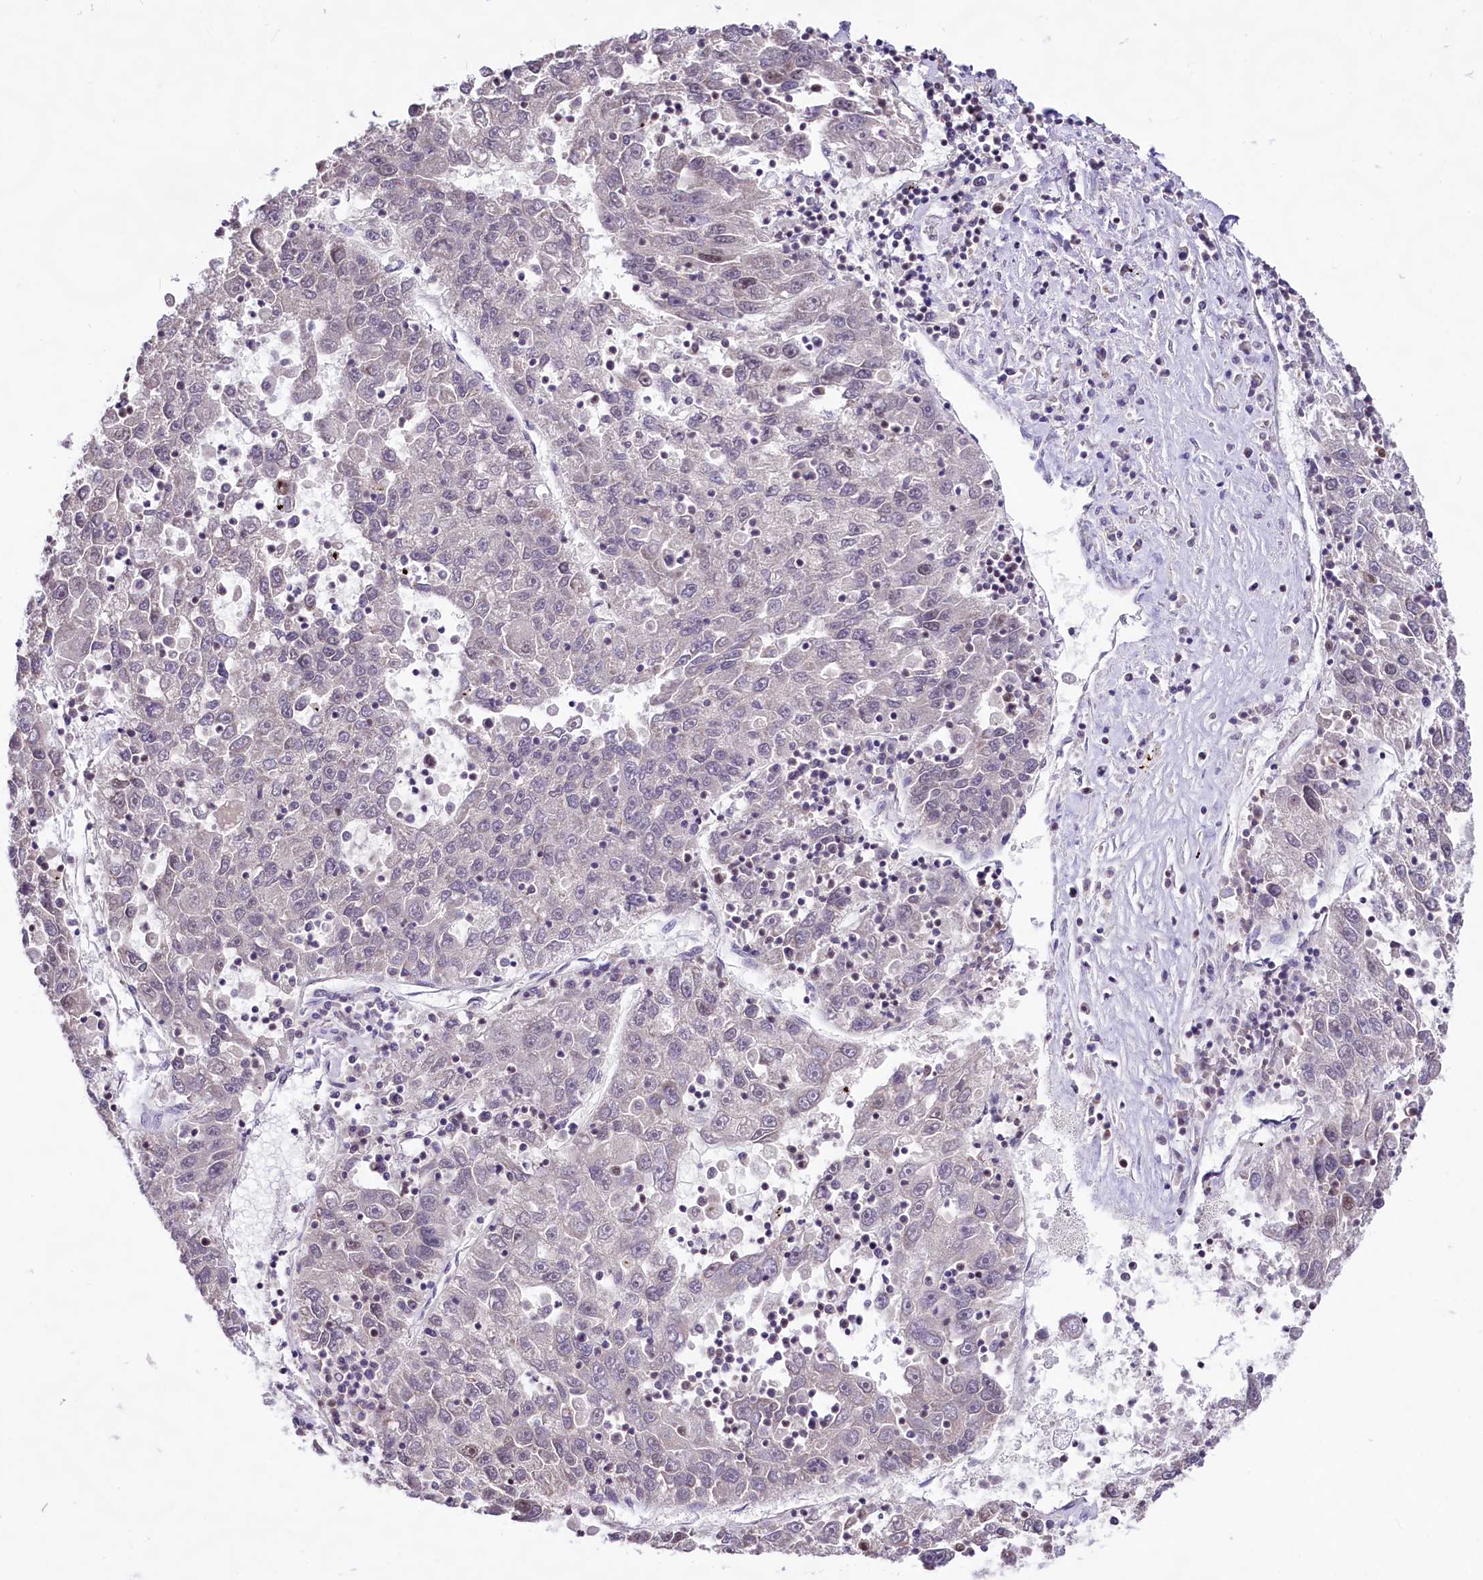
{"staining": {"intensity": "weak", "quantity": "<25%", "location": "nuclear"}, "tissue": "liver cancer", "cell_type": "Tumor cells", "image_type": "cancer", "snomed": [{"axis": "morphology", "description": "Carcinoma, Hepatocellular, NOS"}, {"axis": "topography", "description": "Liver"}], "caption": "An immunohistochemistry image of hepatocellular carcinoma (liver) is shown. There is no staining in tumor cells of hepatocellular carcinoma (liver).", "gene": "HIRA", "patient": {"sex": "male", "age": 49}}